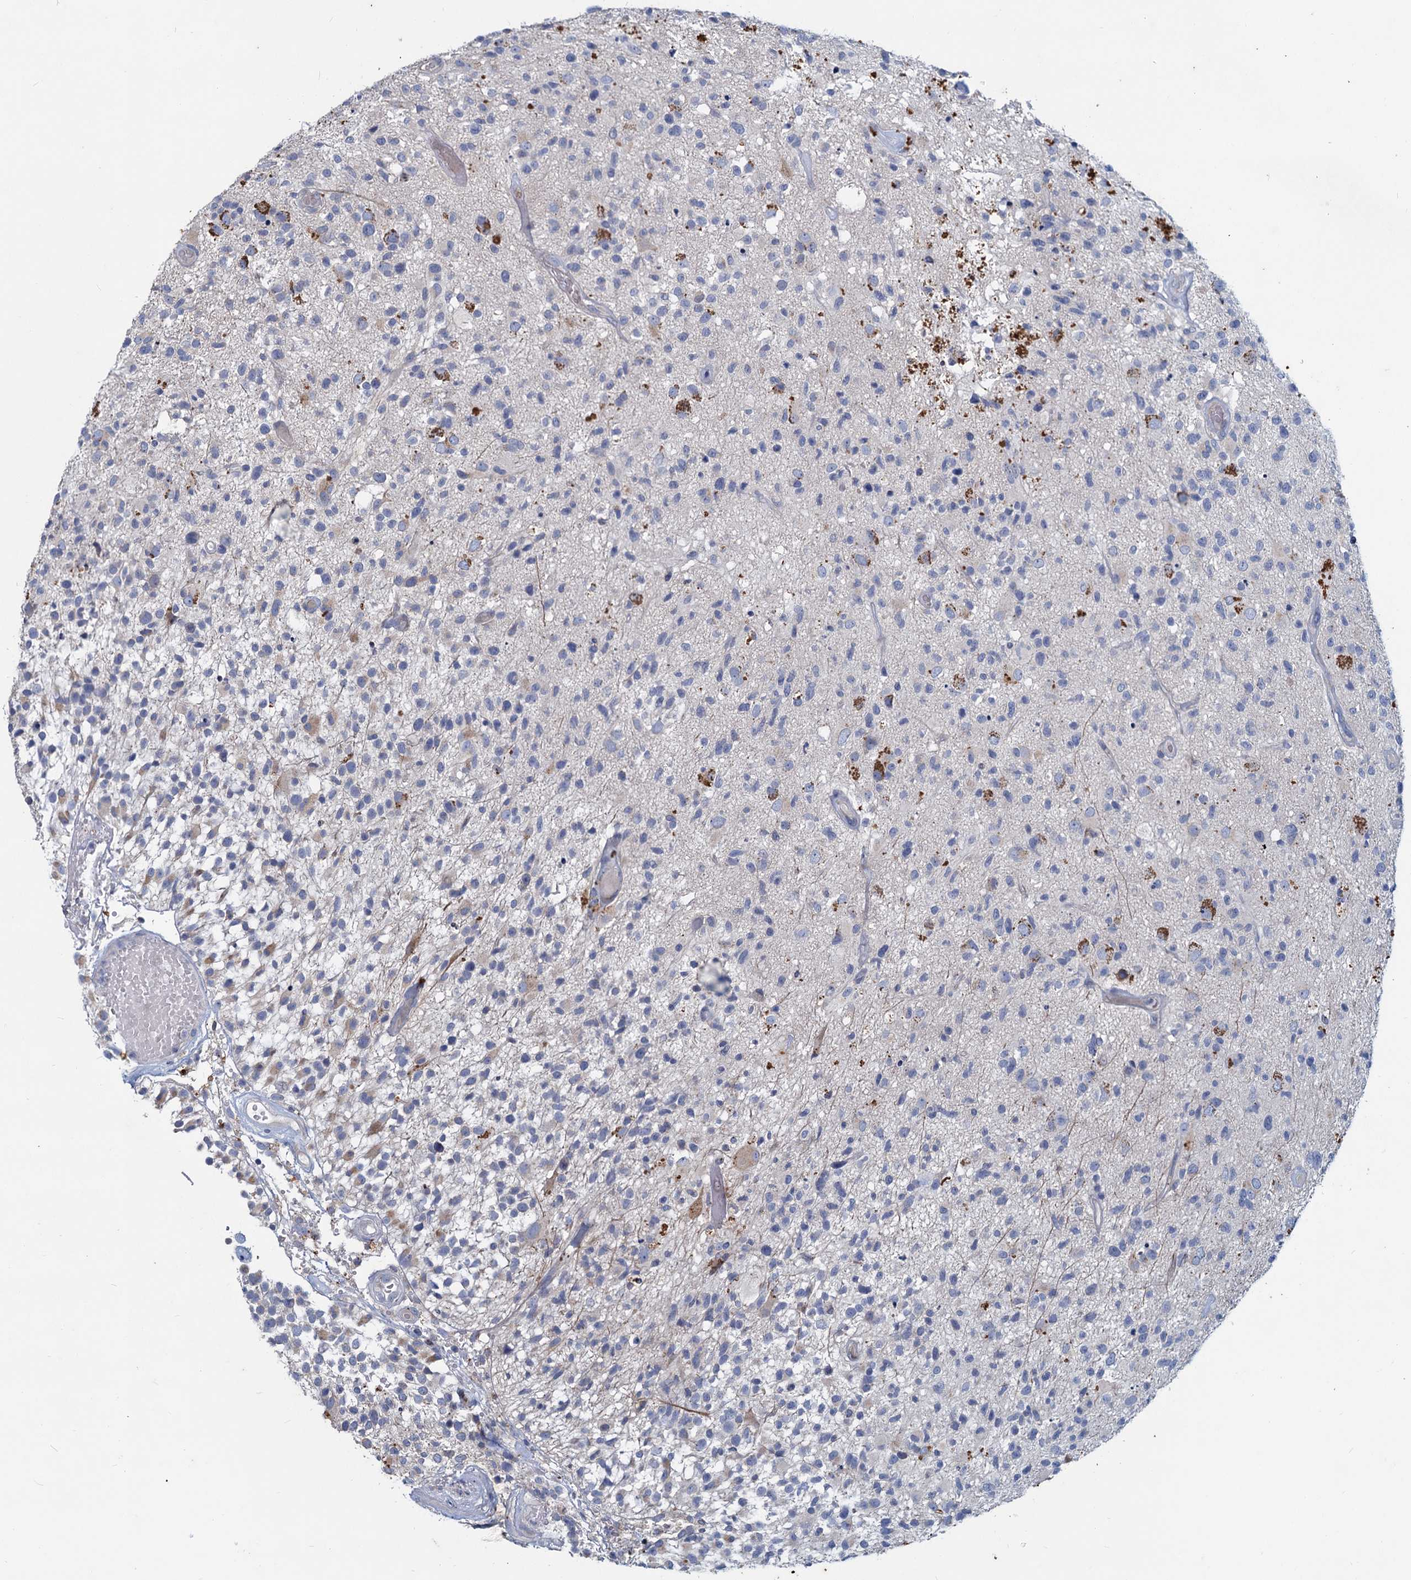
{"staining": {"intensity": "negative", "quantity": "none", "location": "none"}, "tissue": "glioma", "cell_type": "Tumor cells", "image_type": "cancer", "snomed": [{"axis": "morphology", "description": "Glioma, malignant, High grade"}, {"axis": "morphology", "description": "Glioblastoma, NOS"}, {"axis": "topography", "description": "Brain"}], "caption": "This is an immunohistochemistry micrograph of human glioma. There is no positivity in tumor cells.", "gene": "TMX2", "patient": {"sex": "male", "age": 60}}